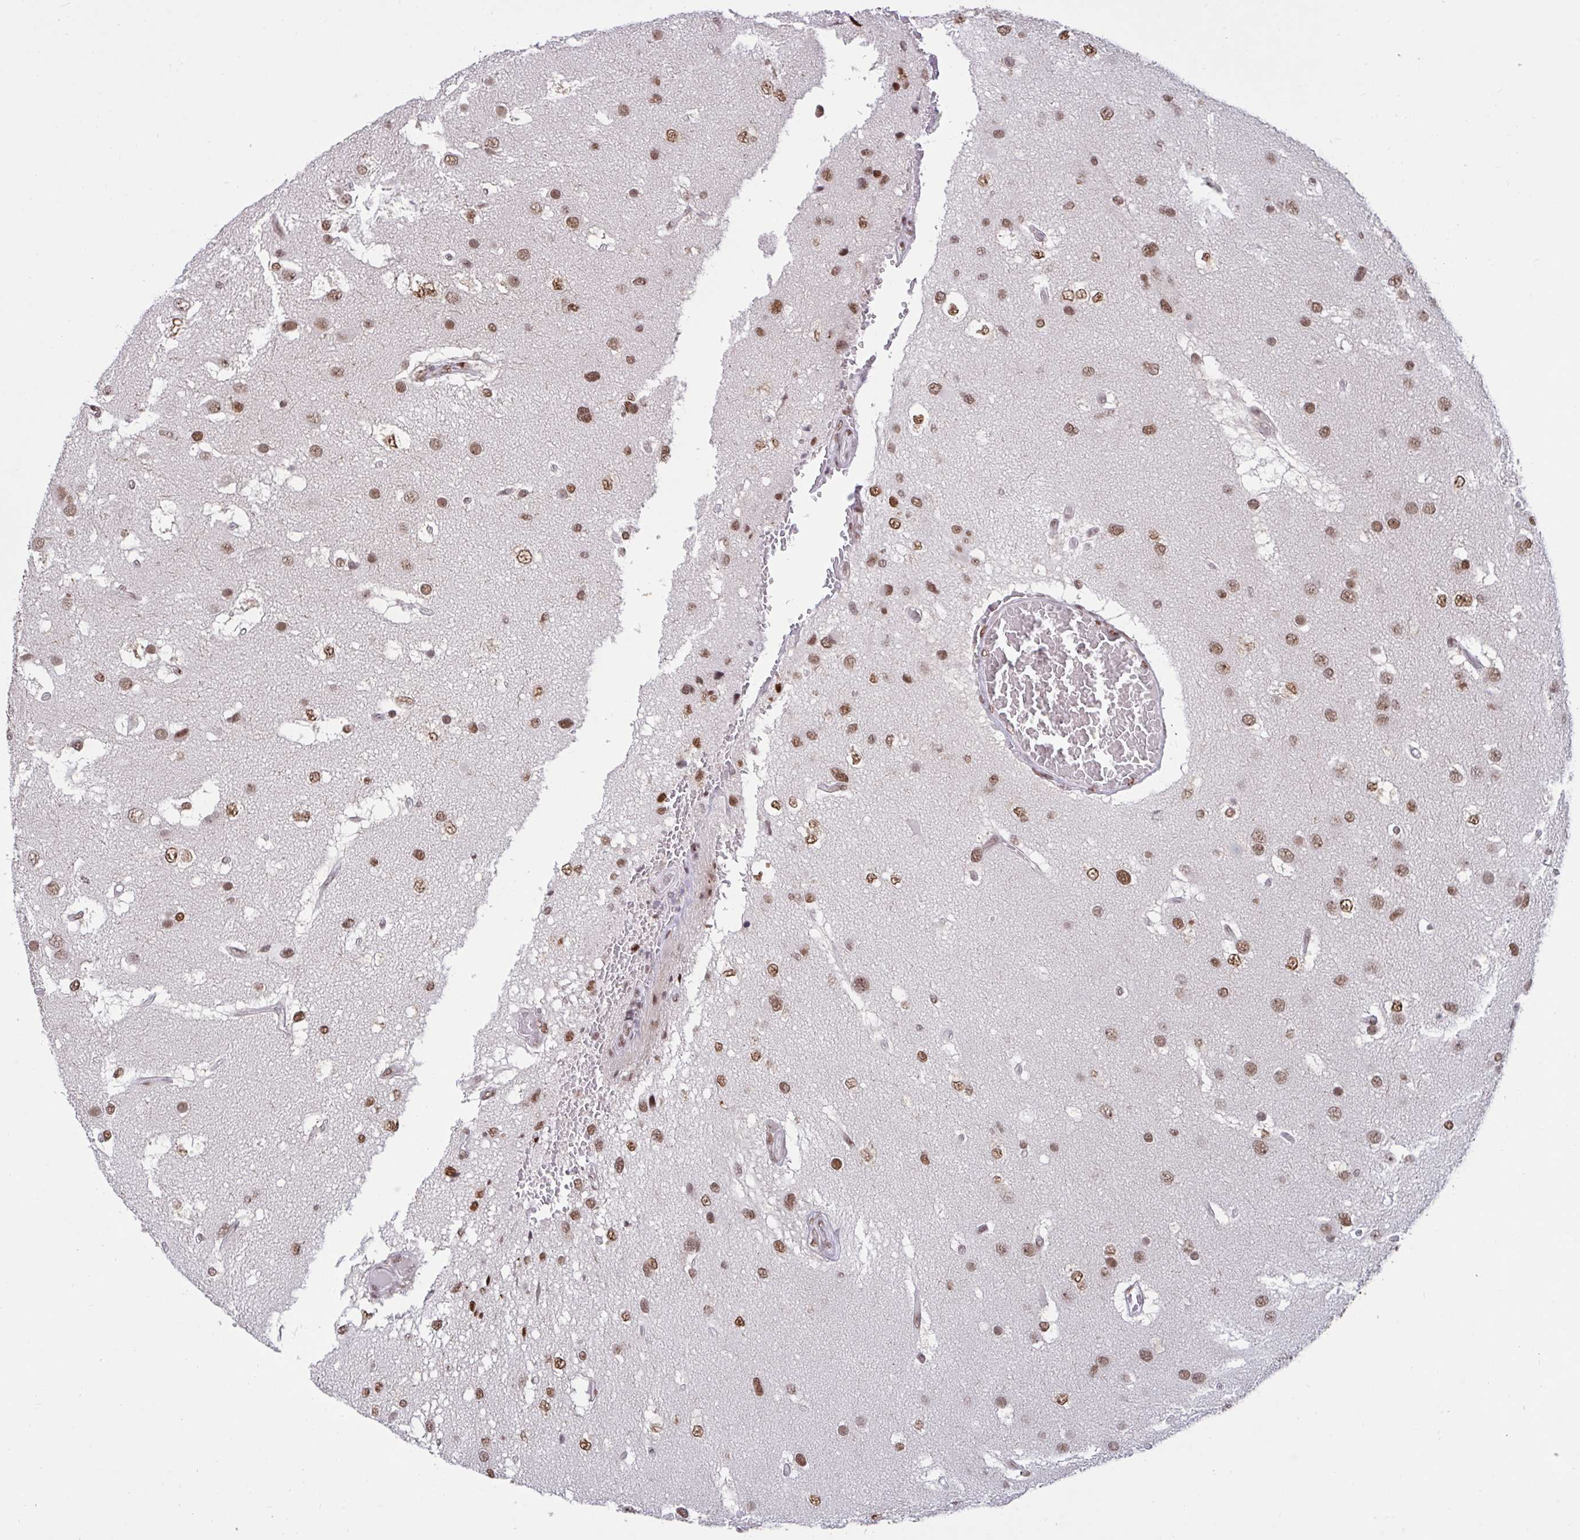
{"staining": {"intensity": "moderate", "quantity": ">75%", "location": "nuclear"}, "tissue": "glioma", "cell_type": "Tumor cells", "image_type": "cancer", "snomed": [{"axis": "morphology", "description": "Glioma, malignant, High grade"}, {"axis": "topography", "description": "Brain"}], "caption": "Tumor cells exhibit medium levels of moderate nuclear staining in about >75% of cells in human malignant glioma (high-grade). Nuclei are stained in blue.", "gene": "PHF10", "patient": {"sex": "male", "age": 53}}